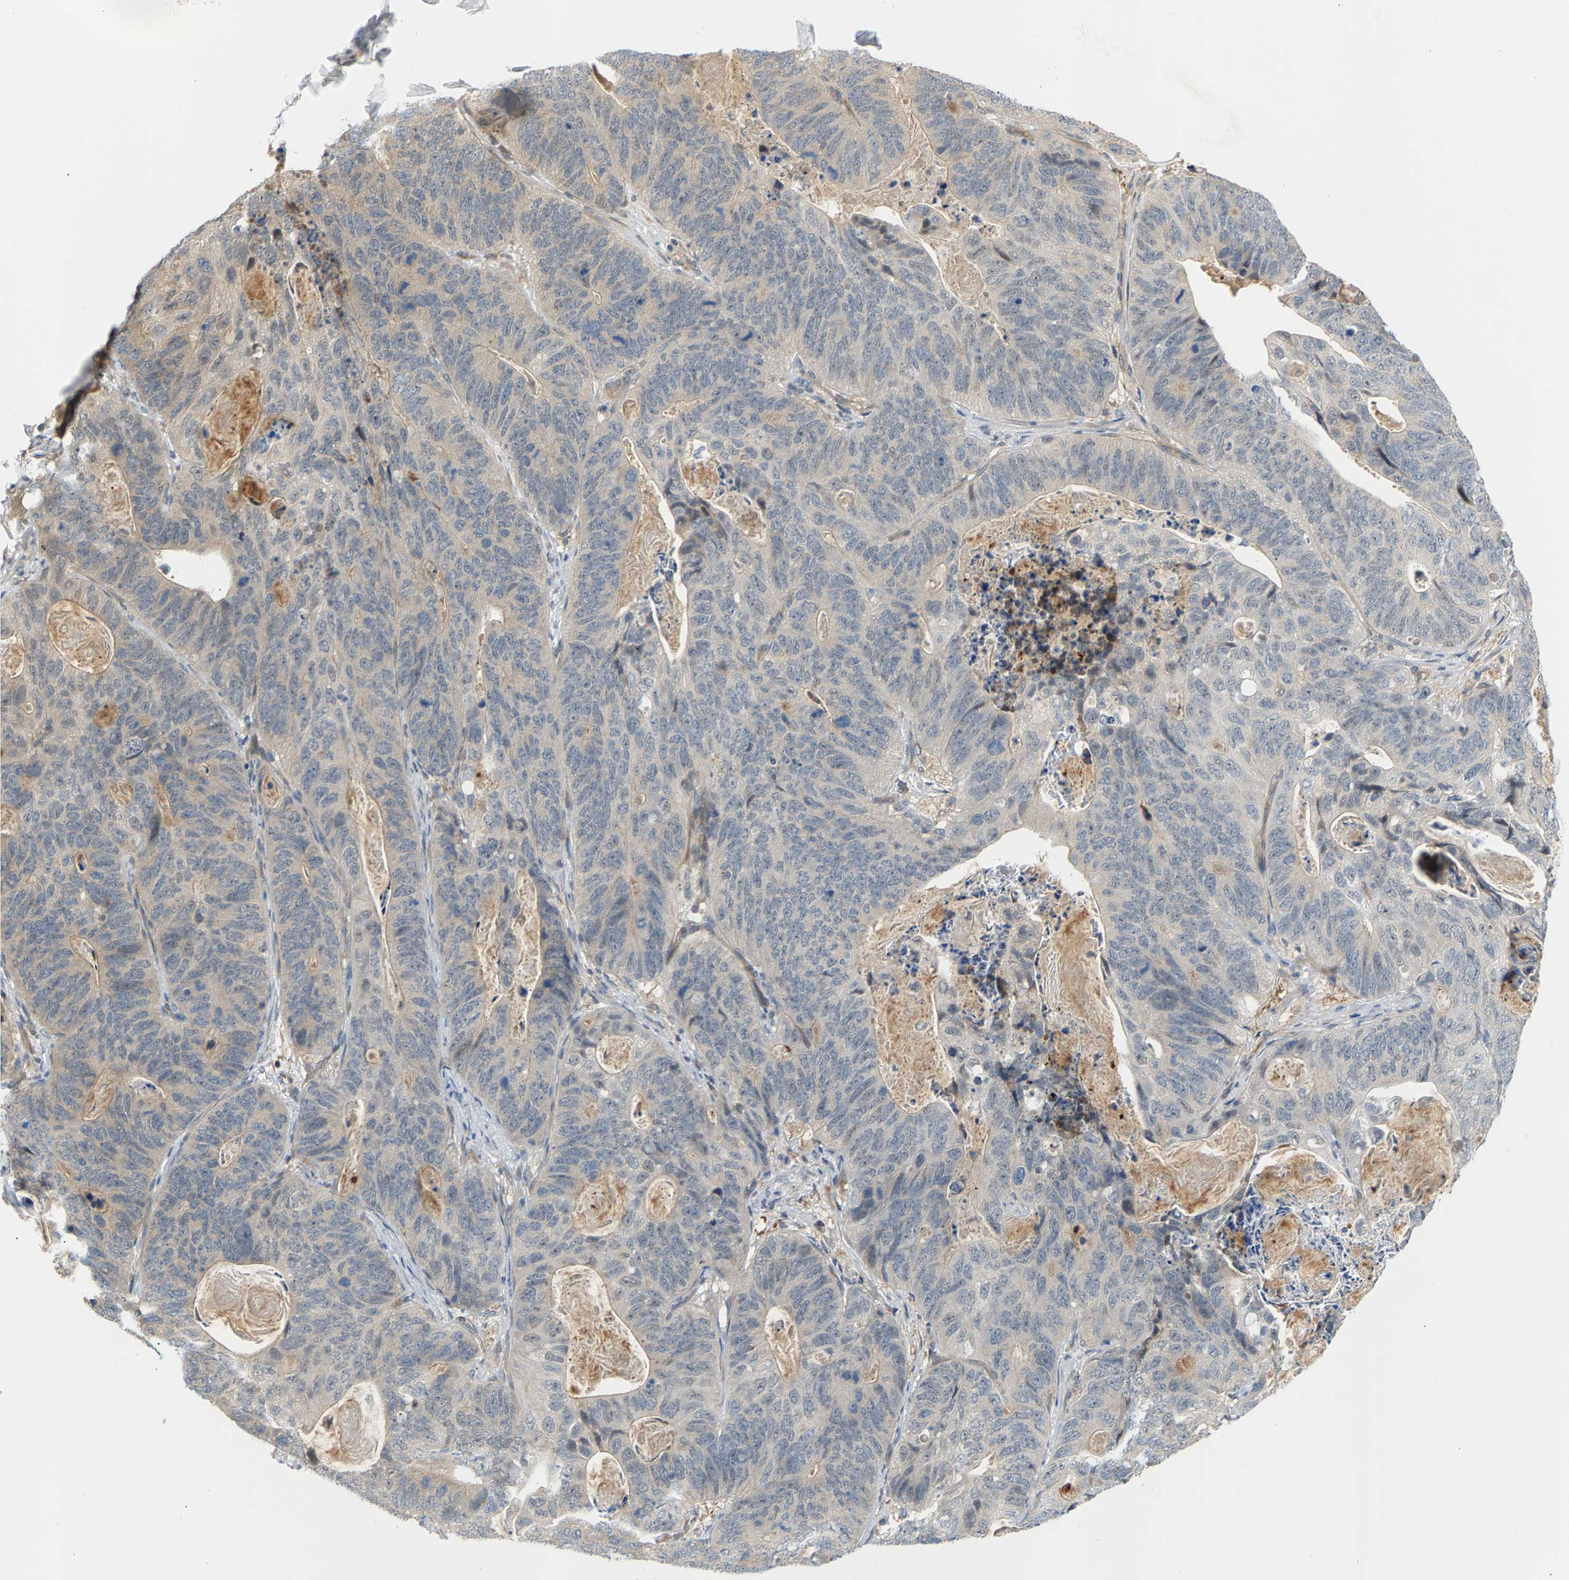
{"staining": {"intensity": "weak", "quantity": "<25%", "location": "cytoplasmic/membranous"}, "tissue": "stomach cancer", "cell_type": "Tumor cells", "image_type": "cancer", "snomed": [{"axis": "morphology", "description": "Normal tissue, NOS"}, {"axis": "morphology", "description": "Adenocarcinoma, NOS"}, {"axis": "topography", "description": "Stomach"}], "caption": "IHC histopathology image of neoplastic tissue: human stomach cancer (adenocarcinoma) stained with DAB (3,3'-diaminobenzidine) exhibits no significant protein staining in tumor cells. The staining was performed using DAB (3,3'-diaminobenzidine) to visualize the protein expression in brown, while the nuclei were stained in blue with hematoxylin (Magnification: 20x).", "gene": "KRTAP27-1", "patient": {"sex": "female", "age": 89}}